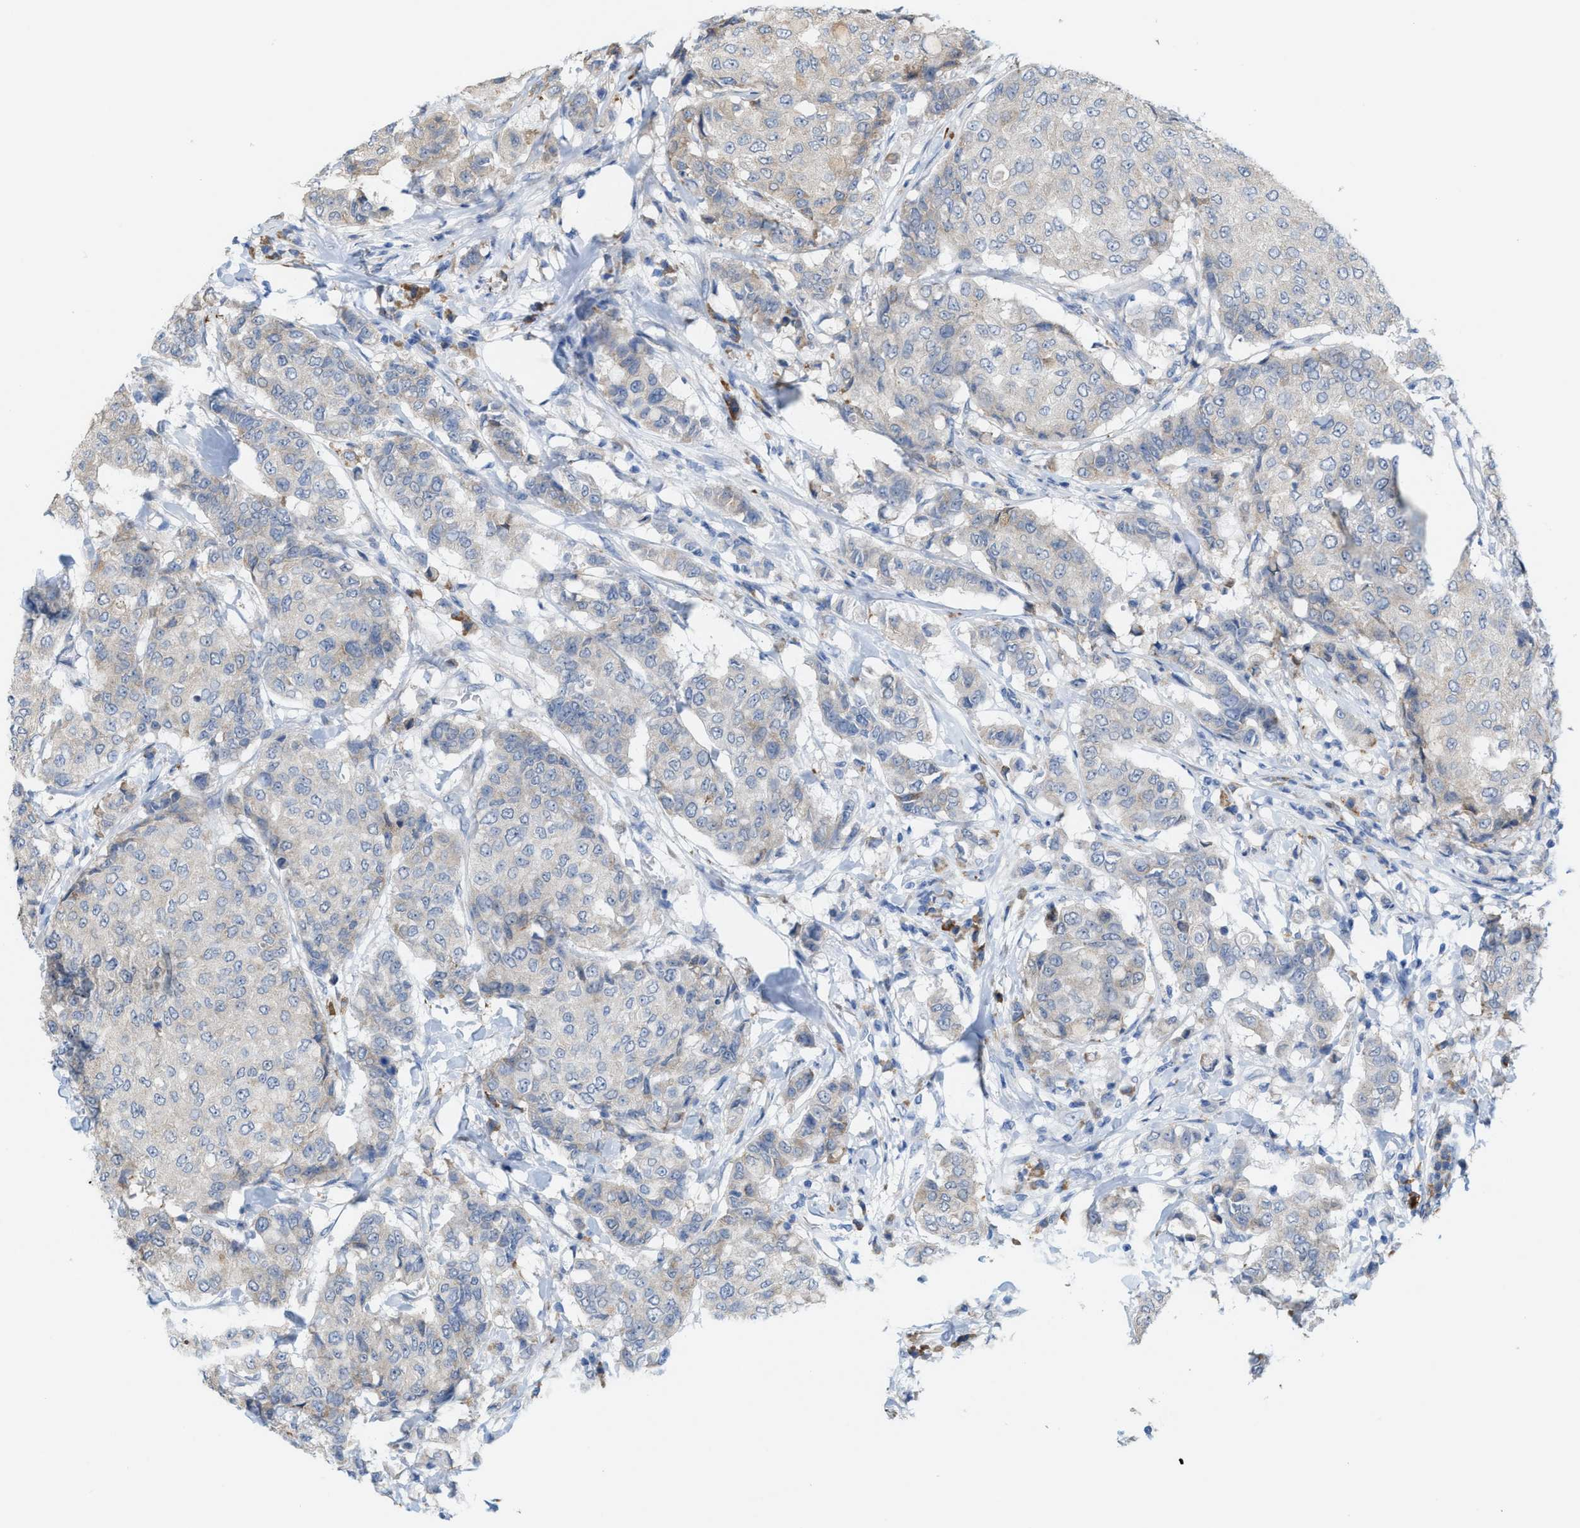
{"staining": {"intensity": "weak", "quantity": "<25%", "location": "cytoplasmic/membranous"}, "tissue": "breast cancer", "cell_type": "Tumor cells", "image_type": "cancer", "snomed": [{"axis": "morphology", "description": "Duct carcinoma"}, {"axis": "topography", "description": "Breast"}], "caption": "Tumor cells show no significant protein staining in breast intraductal carcinoma.", "gene": "KIFC3", "patient": {"sex": "female", "age": 27}}